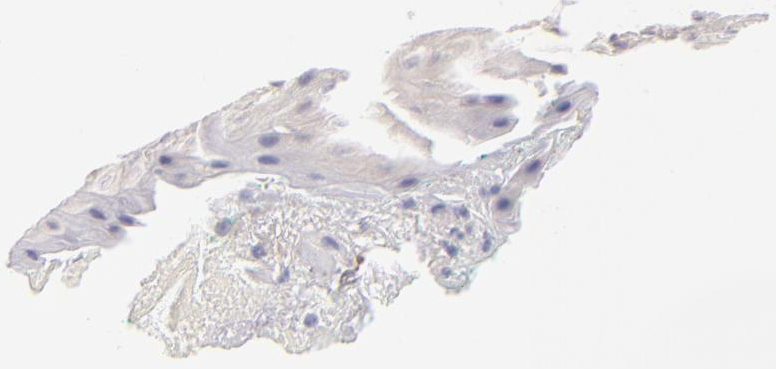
{"staining": {"intensity": "negative", "quantity": "none", "location": "none"}, "tissue": "skin", "cell_type": "Epidermal cells", "image_type": "normal", "snomed": [{"axis": "morphology", "description": "Normal tissue, NOS"}, {"axis": "morphology", "description": "Hemorrhoids"}, {"axis": "morphology", "description": "Inflammation, NOS"}, {"axis": "topography", "description": "Anal"}], "caption": "Normal skin was stained to show a protein in brown. There is no significant staining in epidermal cells. (Immunohistochemistry (ihc), brightfield microscopy, high magnification).", "gene": "CD83", "patient": {"sex": "male", "age": 60}}